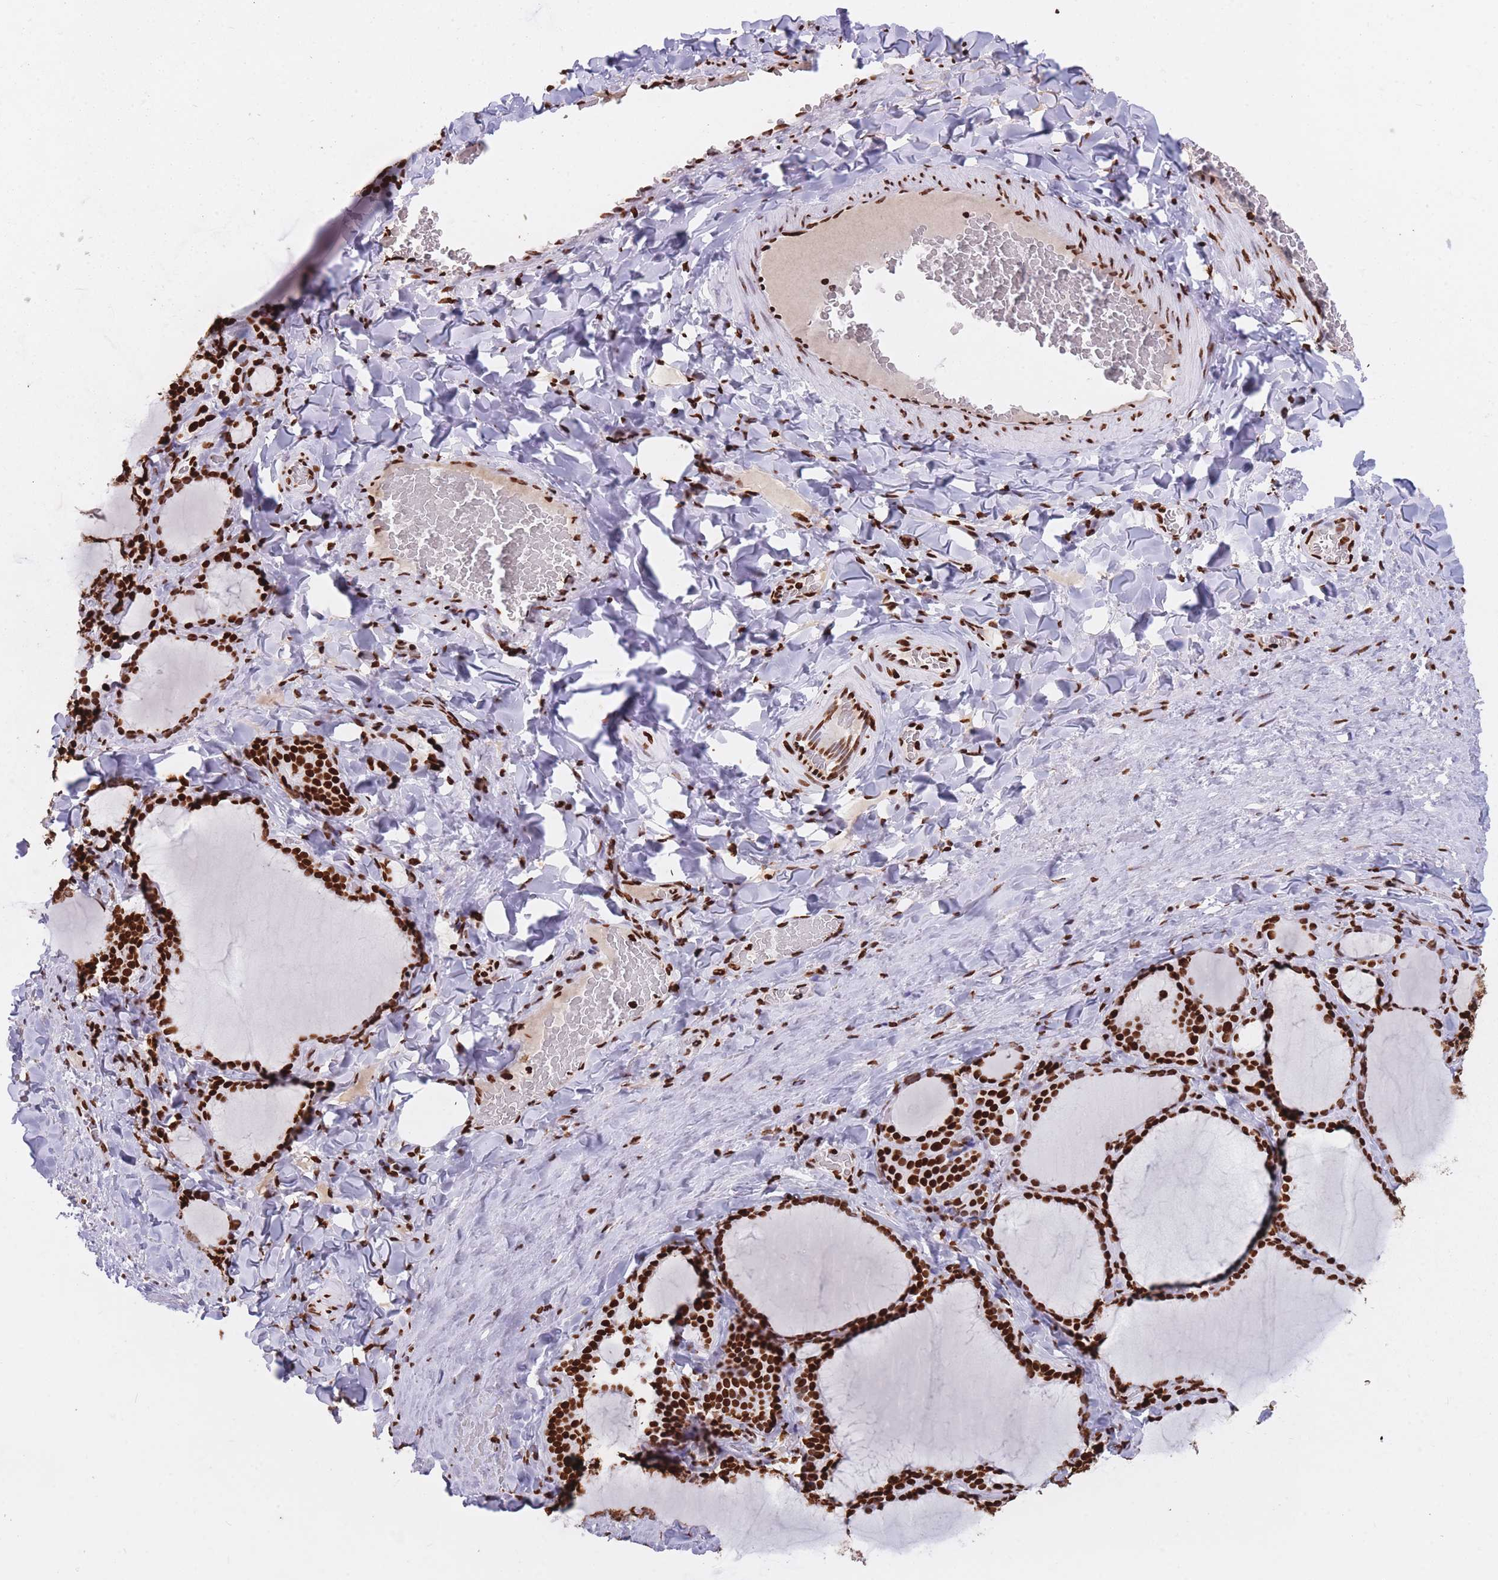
{"staining": {"intensity": "strong", "quantity": ">75%", "location": "nuclear"}, "tissue": "thyroid gland", "cell_type": "Glandular cells", "image_type": "normal", "snomed": [{"axis": "morphology", "description": "Normal tissue, NOS"}, {"axis": "topography", "description": "Thyroid gland"}], "caption": "Immunohistochemistry (IHC) photomicrograph of normal thyroid gland stained for a protein (brown), which reveals high levels of strong nuclear staining in about >75% of glandular cells.", "gene": "HNRNPUL1", "patient": {"sex": "female", "age": 31}}